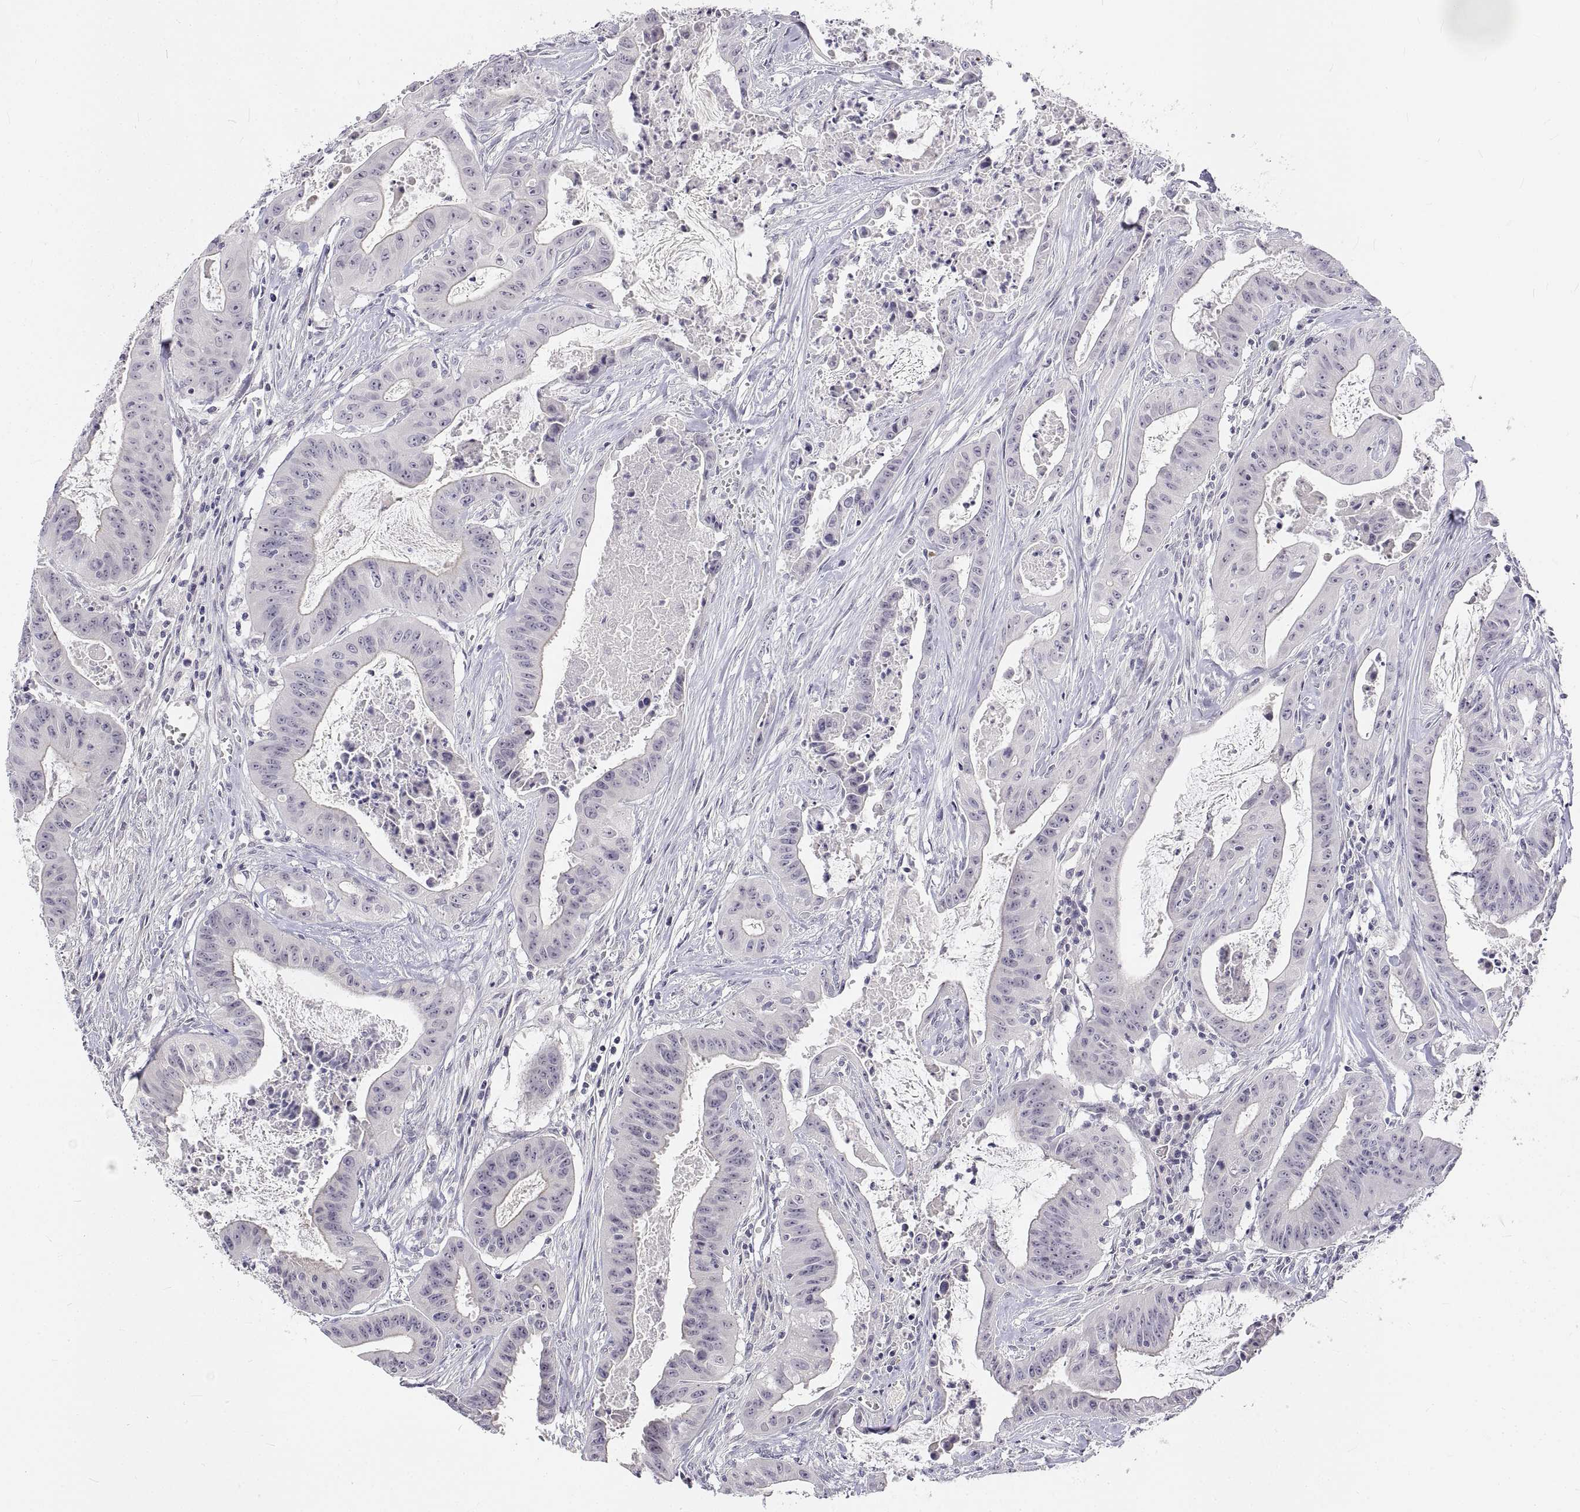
{"staining": {"intensity": "negative", "quantity": "none", "location": "none"}, "tissue": "colorectal cancer", "cell_type": "Tumor cells", "image_type": "cancer", "snomed": [{"axis": "morphology", "description": "Adenocarcinoma, NOS"}, {"axis": "topography", "description": "Colon"}], "caption": "DAB immunohistochemical staining of human colorectal adenocarcinoma displays no significant expression in tumor cells. (DAB IHC visualized using brightfield microscopy, high magnification).", "gene": "ANO2", "patient": {"sex": "male", "age": 33}}